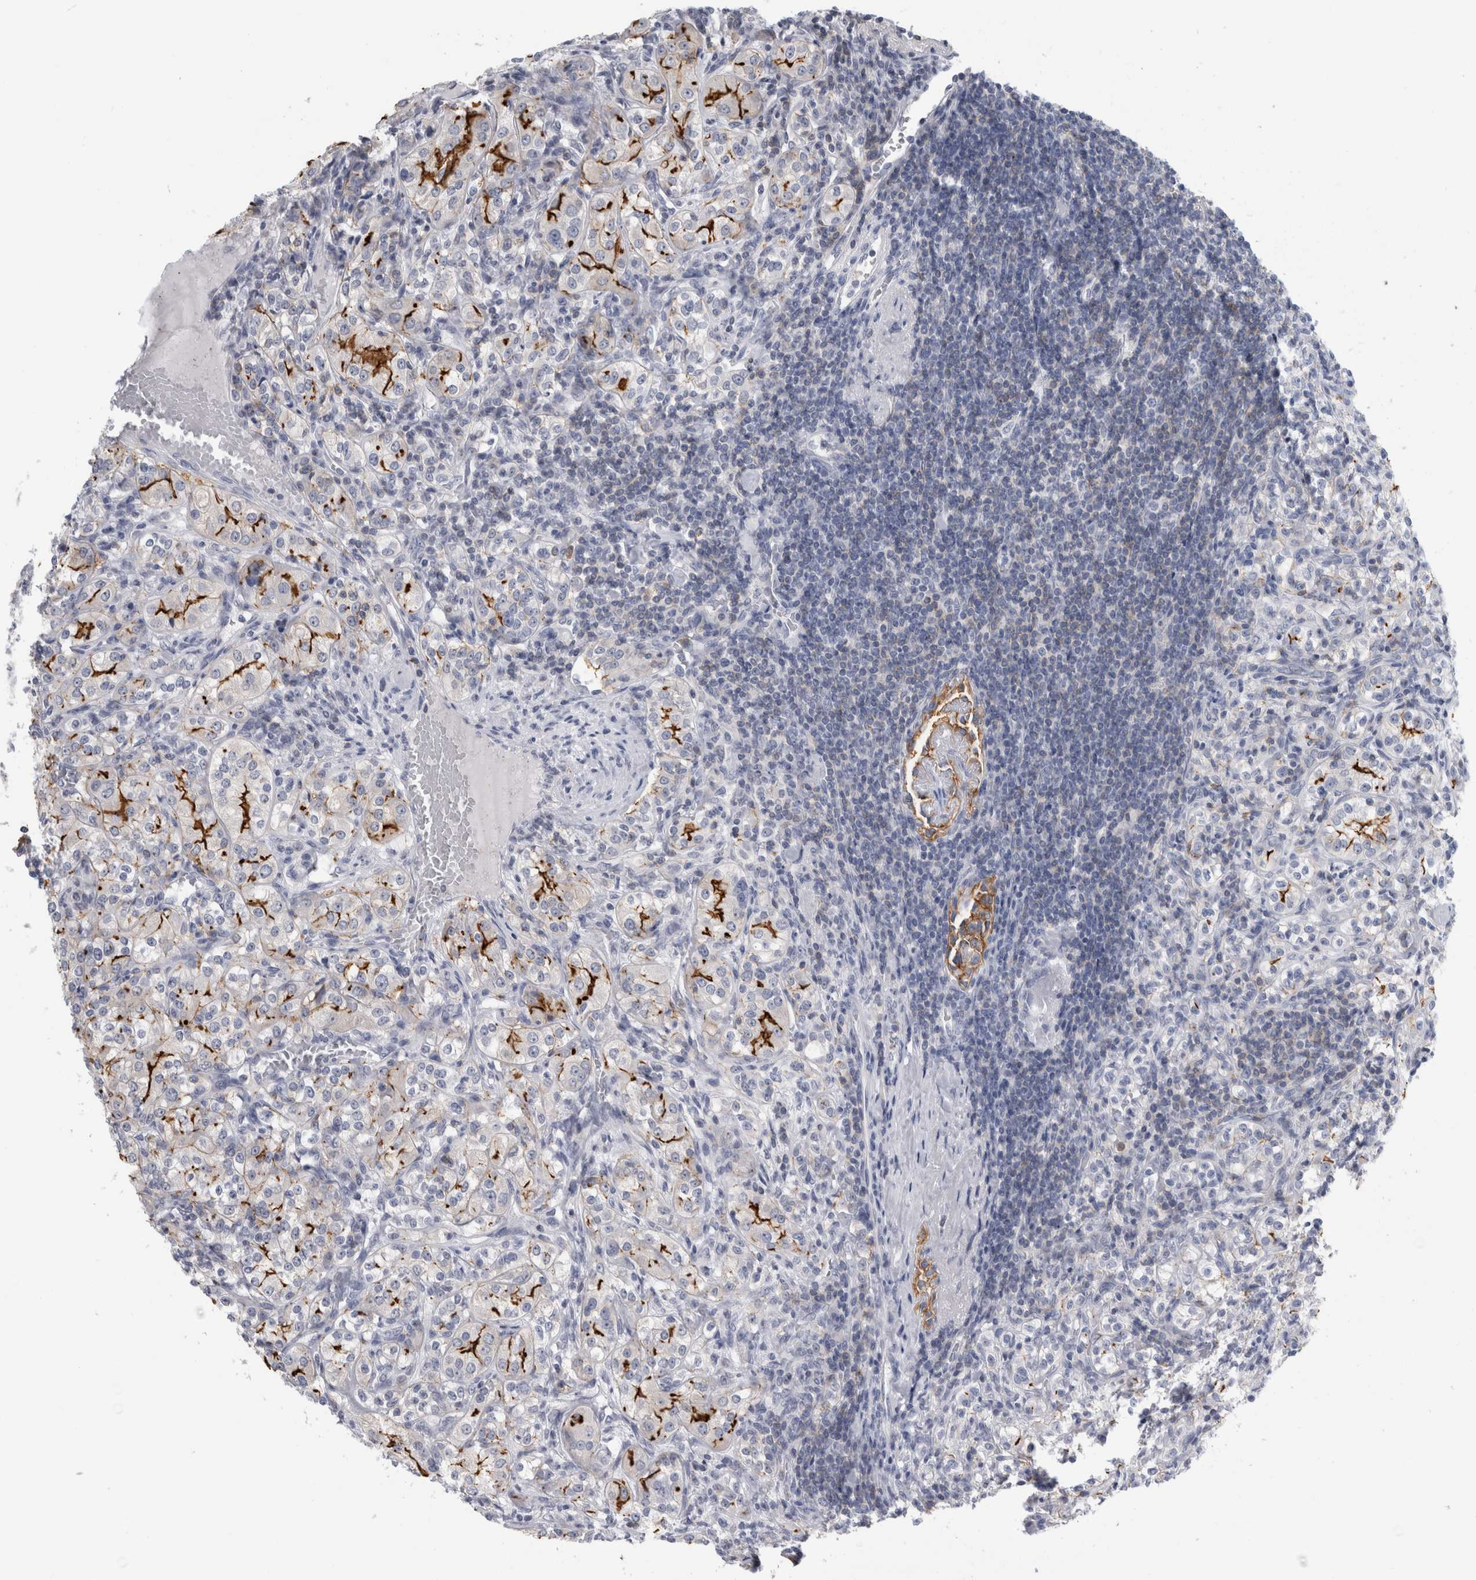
{"staining": {"intensity": "strong", "quantity": "<25%", "location": "cytoplasmic/membranous"}, "tissue": "renal cancer", "cell_type": "Tumor cells", "image_type": "cancer", "snomed": [{"axis": "morphology", "description": "Adenocarcinoma, NOS"}, {"axis": "topography", "description": "Kidney"}], "caption": "Immunohistochemistry (DAB) staining of adenocarcinoma (renal) reveals strong cytoplasmic/membranous protein staining in about <25% of tumor cells.", "gene": "ANKFY1", "patient": {"sex": "male", "age": 77}}